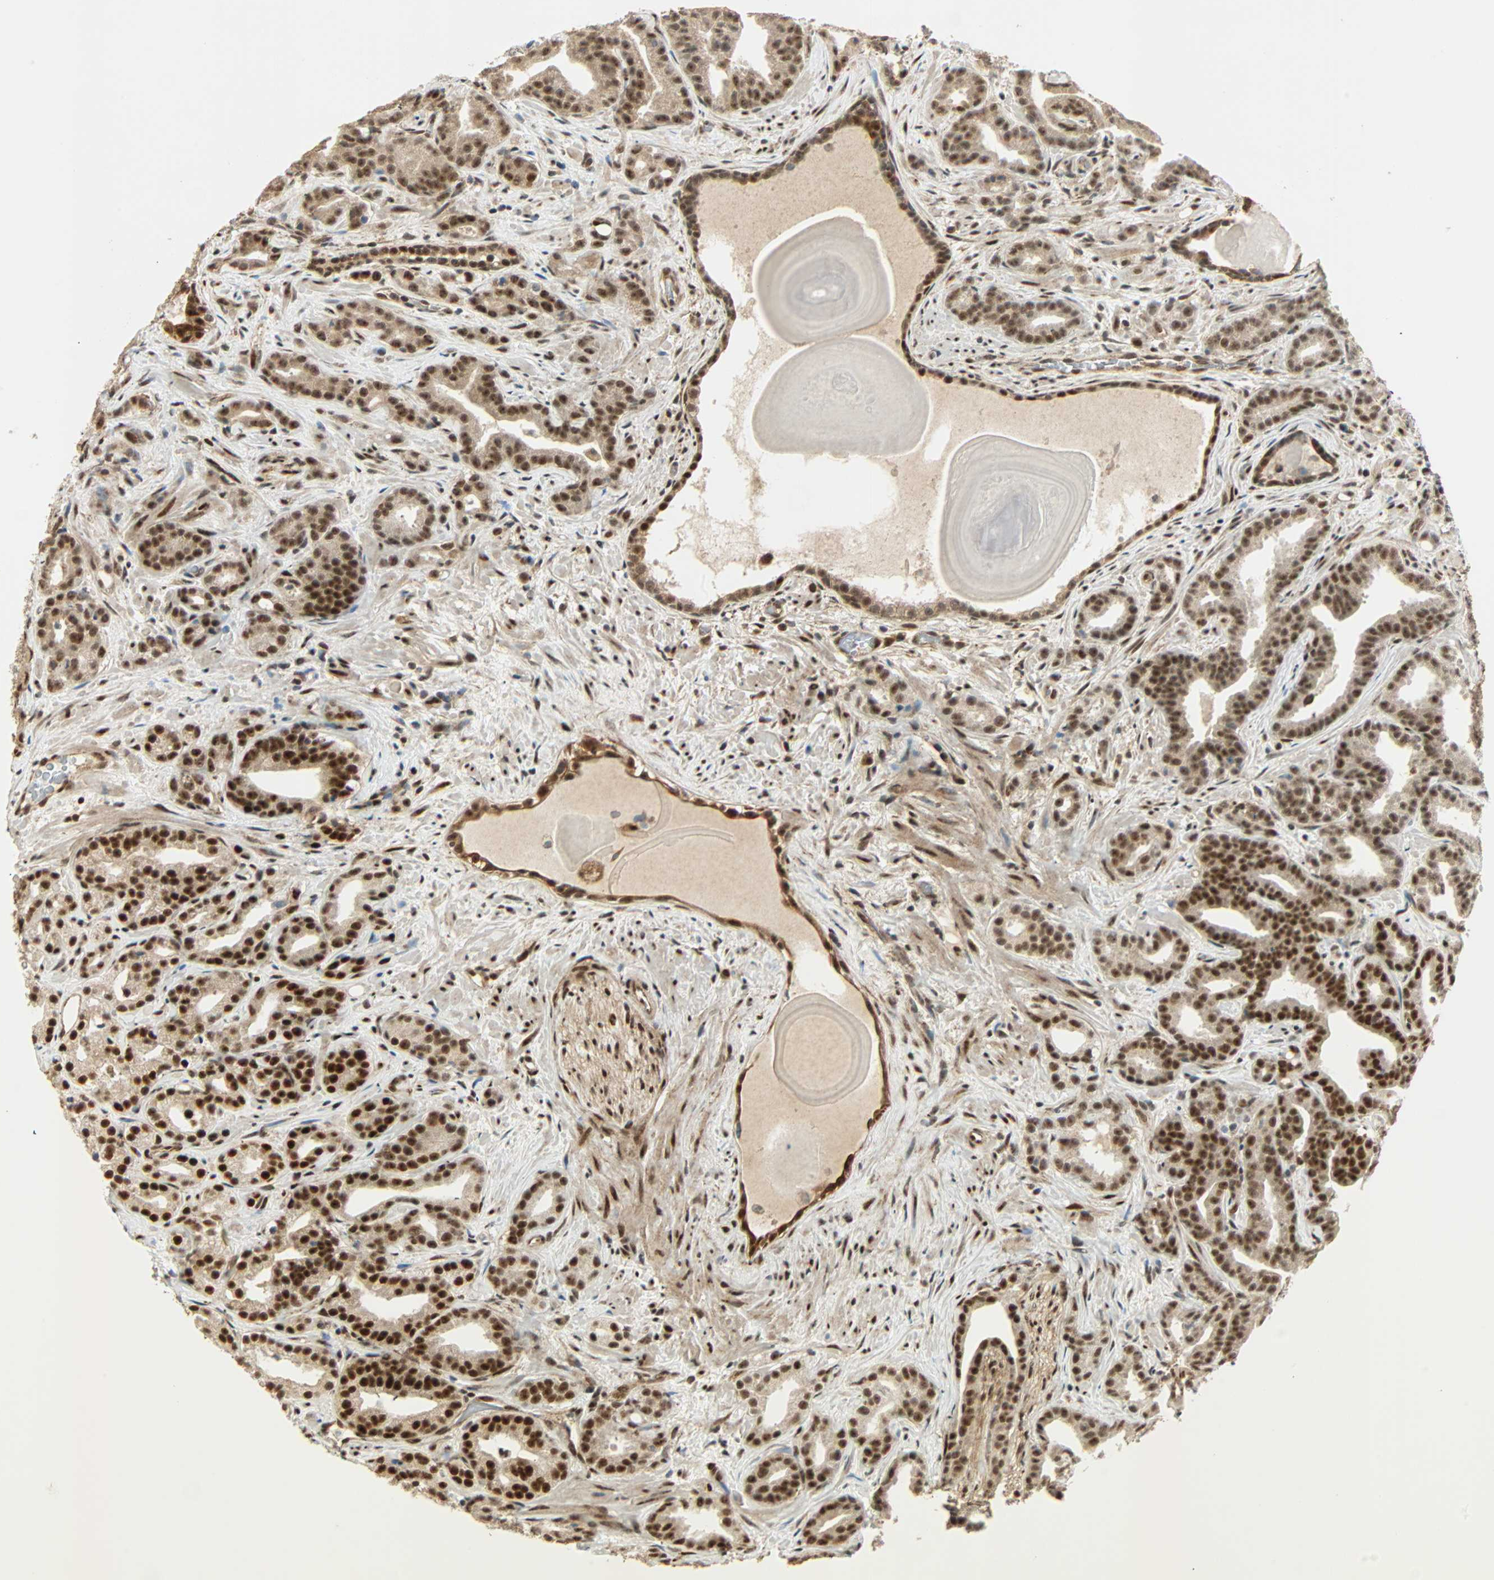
{"staining": {"intensity": "strong", "quantity": ">75%", "location": "cytoplasmic/membranous,nuclear"}, "tissue": "prostate cancer", "cell_type": "Tumor cells", "image_type": "cancer", "snomed": [{"axis": "morphology", "description": "Adenocarcinoma, Low grade"}, {"axis": "topography", "description": "Prostate"}], "caption": "Immunohistochemical staining of human prostate cancer displays high levels of strong cytoplasmic/membranous and nuclear staining in about >75% of tumor cells.", "gene": "PNPLA6", "patient": {"sex": "male", "age": 63}}